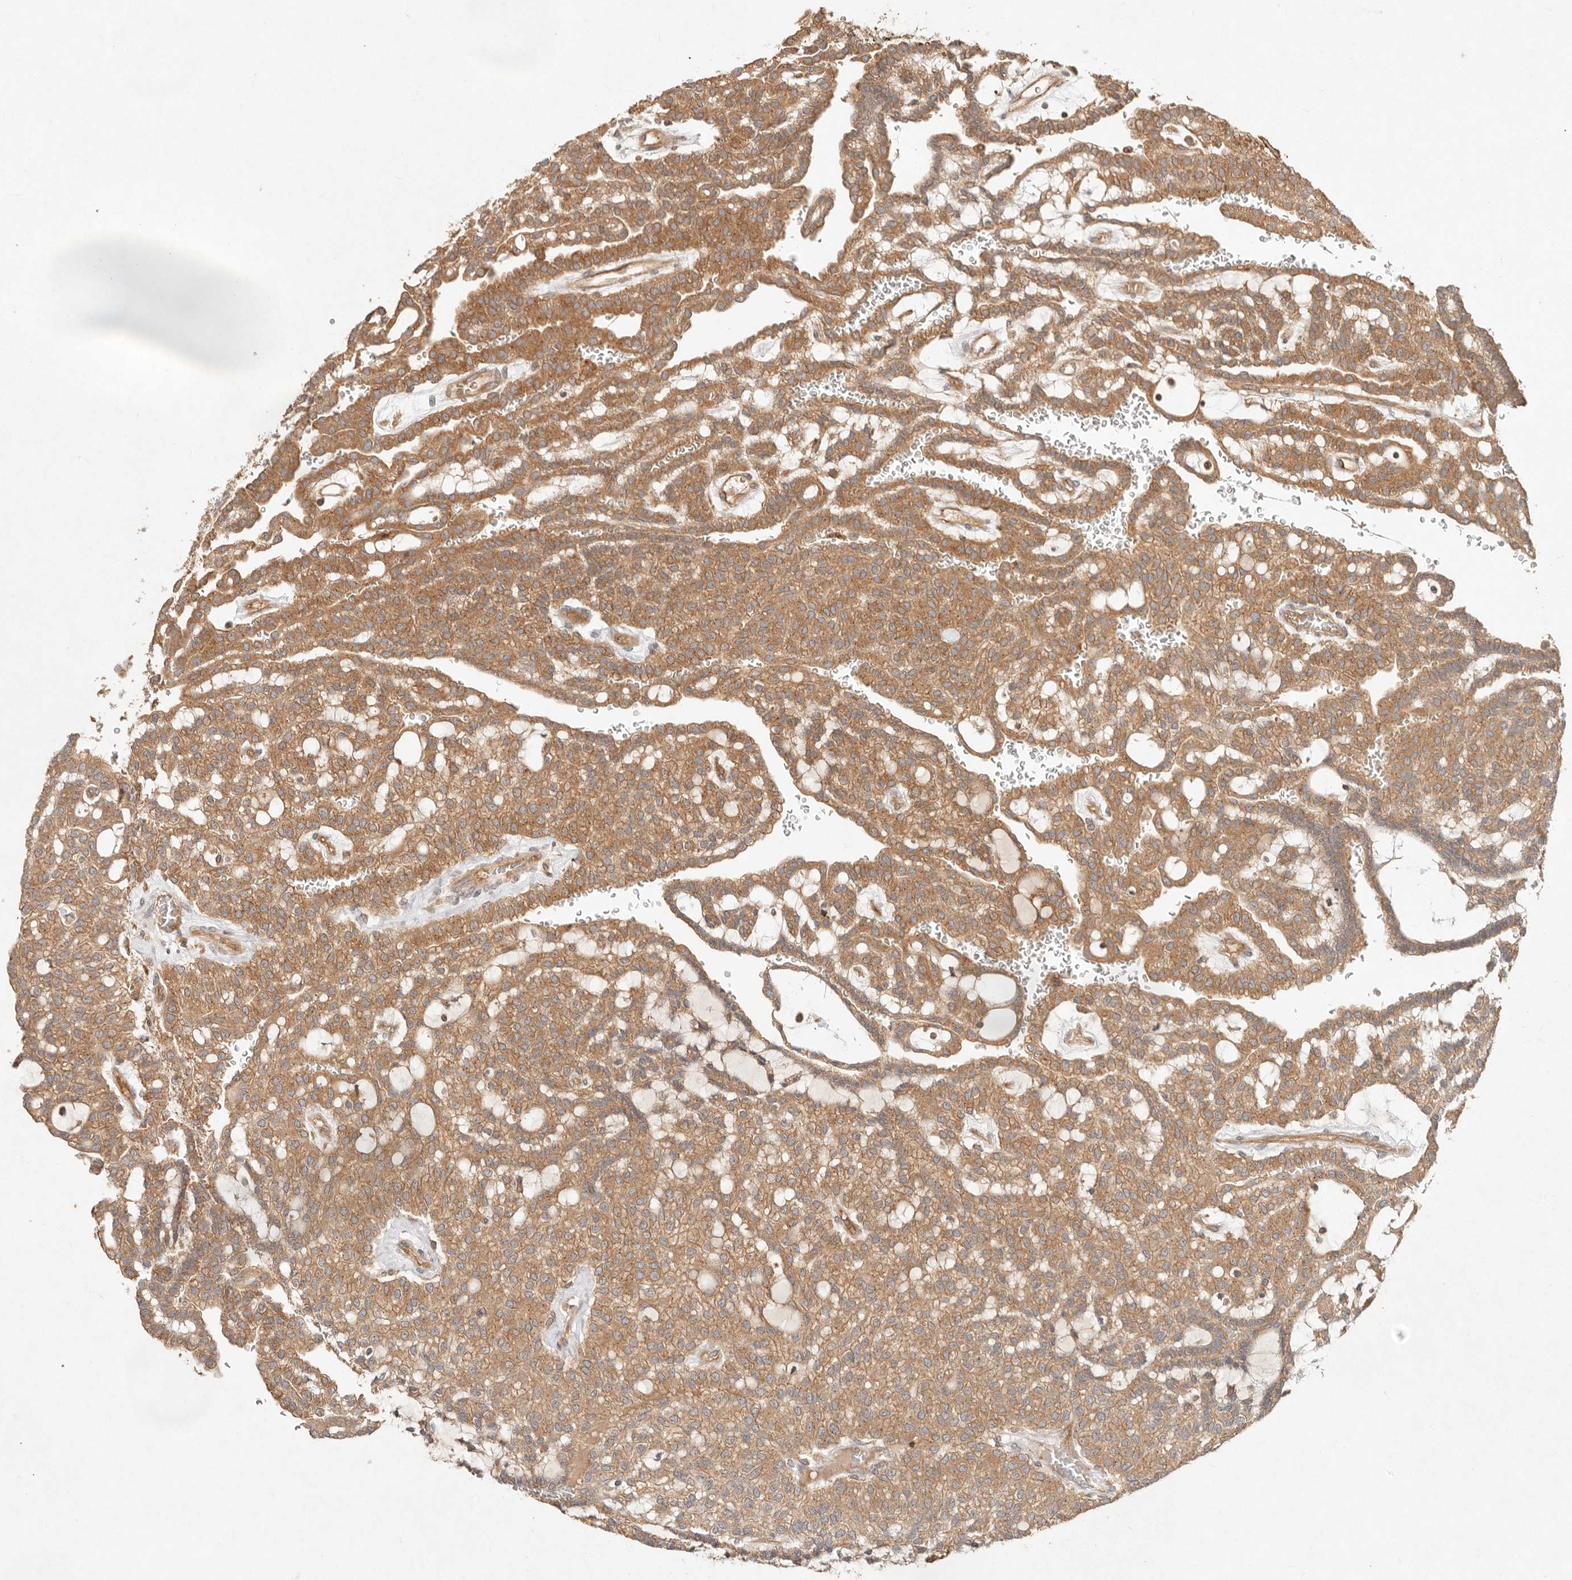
{"staining": {"intensity": "moderate", "quantity": ">75%", "location": "cytoplasmic/membranous"}, "tissue": "renal cancer", "cell_type": "Tumor cells", "image_type": "cancer", "snomed": [{"axis": "morphology", "description": "Adenocarcinoma, NOS"}, {"axis": "topography", "description": "Kidney"}], "caption": "Renal cancer (adenocarcinoma) stained with immunohistochemistry reveals moderate cytoplasmic/membranous staining in approximately >75% of tumor cells.", "gene": "HECTD3", "patient": {"sex": "male", "age": 63}}